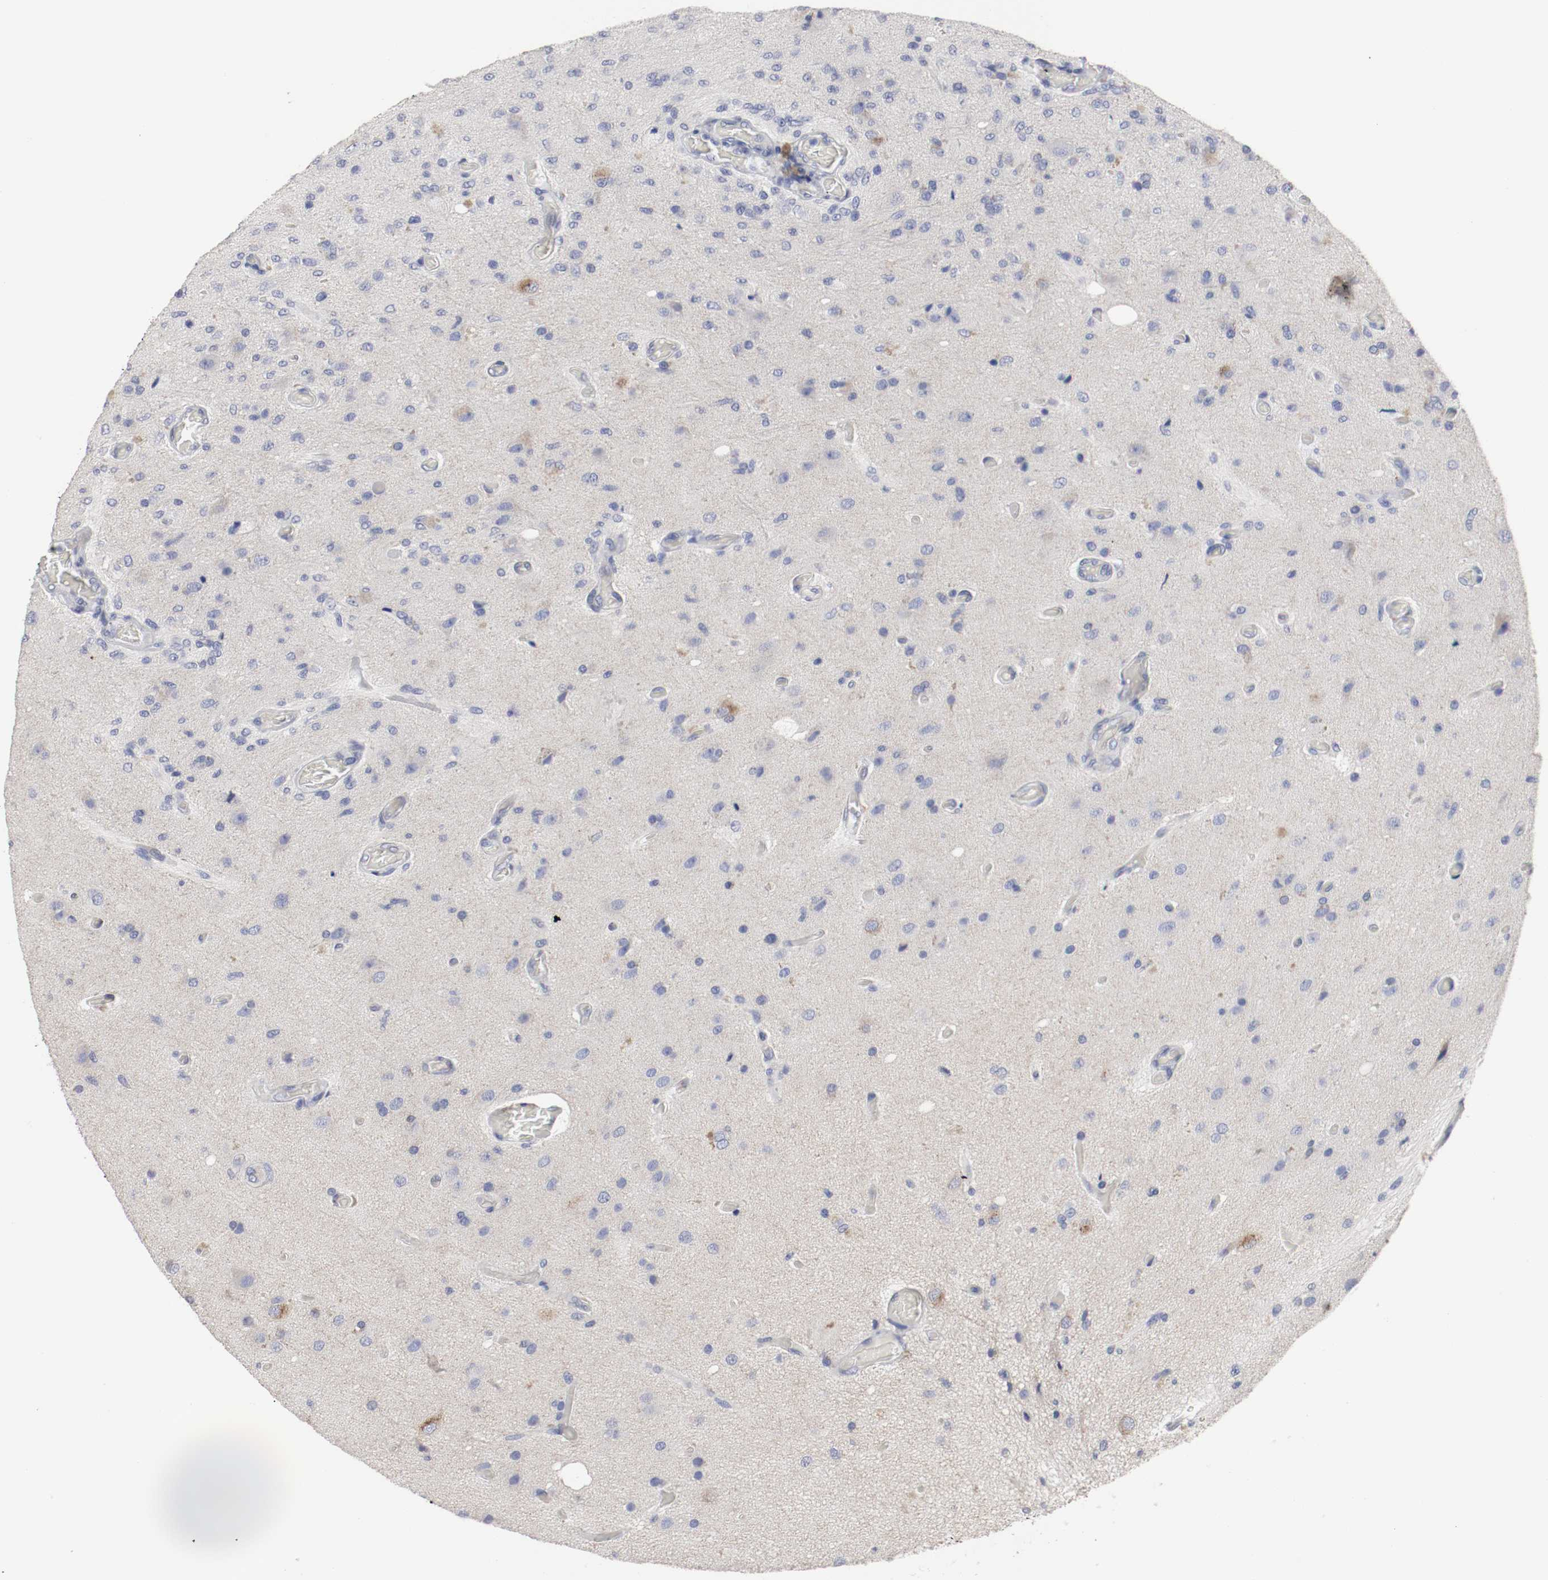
{"staining": {"intensity": "negative", "quantity": "none", "location": "none"}, "tissue": "glioma", "cell_type": "Tumor cells", "image_type": "cancer", "snomed": [{"axis": "morphology", "description": "Normal tissue, NOS"}, {"axis": "morphology", "description": "Glioma, malignant, High grade"}, {"axis": "topography", "description": "Cerebral cortex"}], "caption": "Tumor cells show no significant positivity in glioma.", "gene": "KIT", "patient": {"sex": "male", "age": 77}}